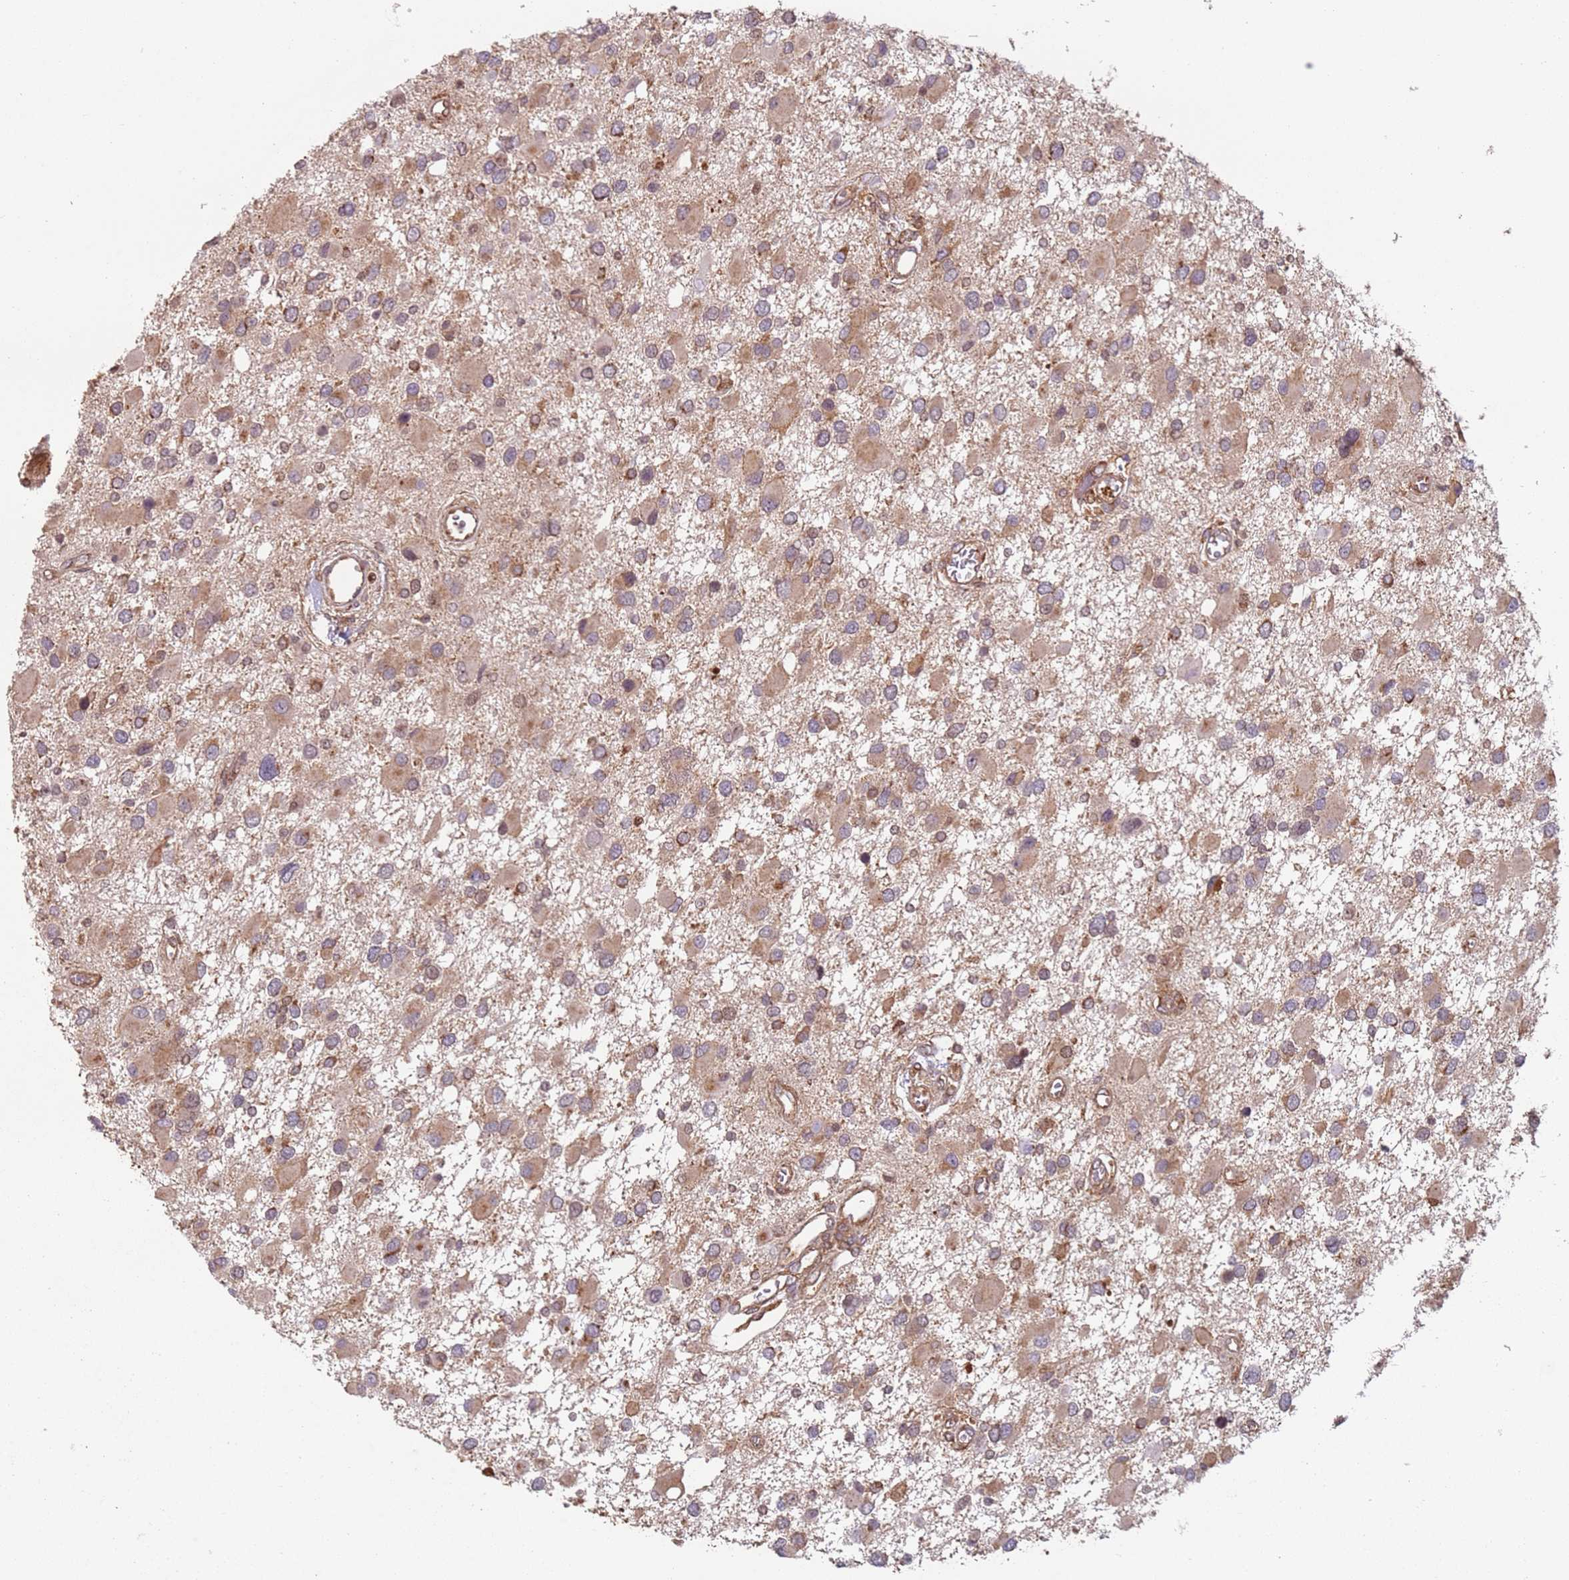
{"staining": {"intensity": "strong", "quantity": "<25%", "location": "cytoplasmic/membranous"}, "tissue": "glioma", "cell_type": "Tumor cells", "image_type": "cancer", "snomed": [{"axis": "morphology", "description": "Glioma, malignant, High grade"}, {"axis": "topography", "description": "Brain"}], "caption": "Strong cytoplasmic/membranous staining for a protein is present in about <25% of tumor cells of high-grade glioma (malignant) using IHC.", "gene": "HNRNPLL", "patient": {"sex": "male", "age": 53}}